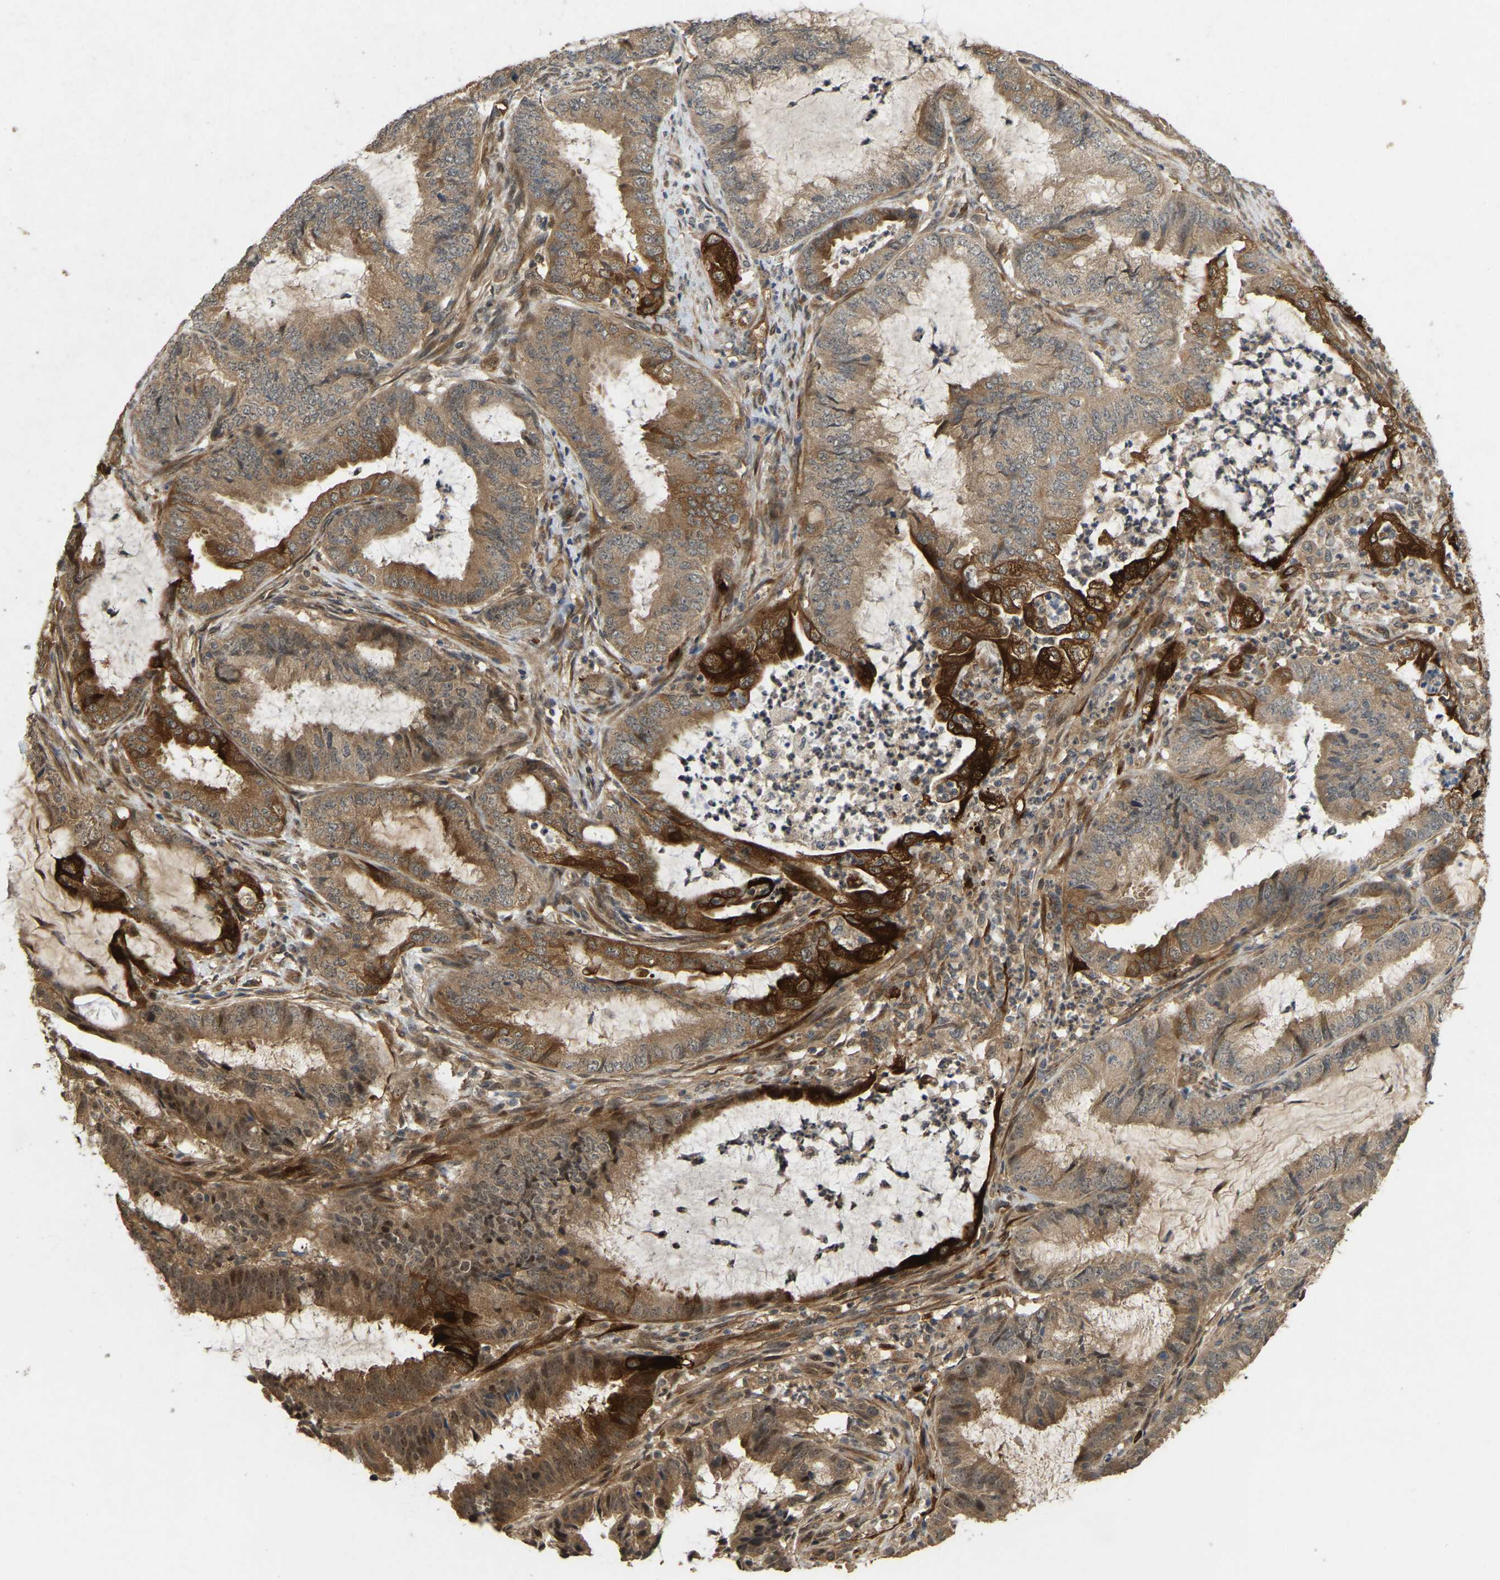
{"staining": {"intensity": "strong", "quantity": ">75%", "location": "cytoplasmic/membranous"}, "tissue": "endometrial cancer", "cell_type": "Tumor cells", "image_type": "cancer", "snomed": [{"axis": "morphology", "description": "Adenocarcinoma, NOS"}, {"axis": "topography", "description": "Endometrium"}], "caption": "A brown stain labels strong cytoplasmic/membranous staining of a protein in human endometrial cancer tumor cells.", "gene": "LIMK2", "patient": {"sex": "female", "age": 51}}